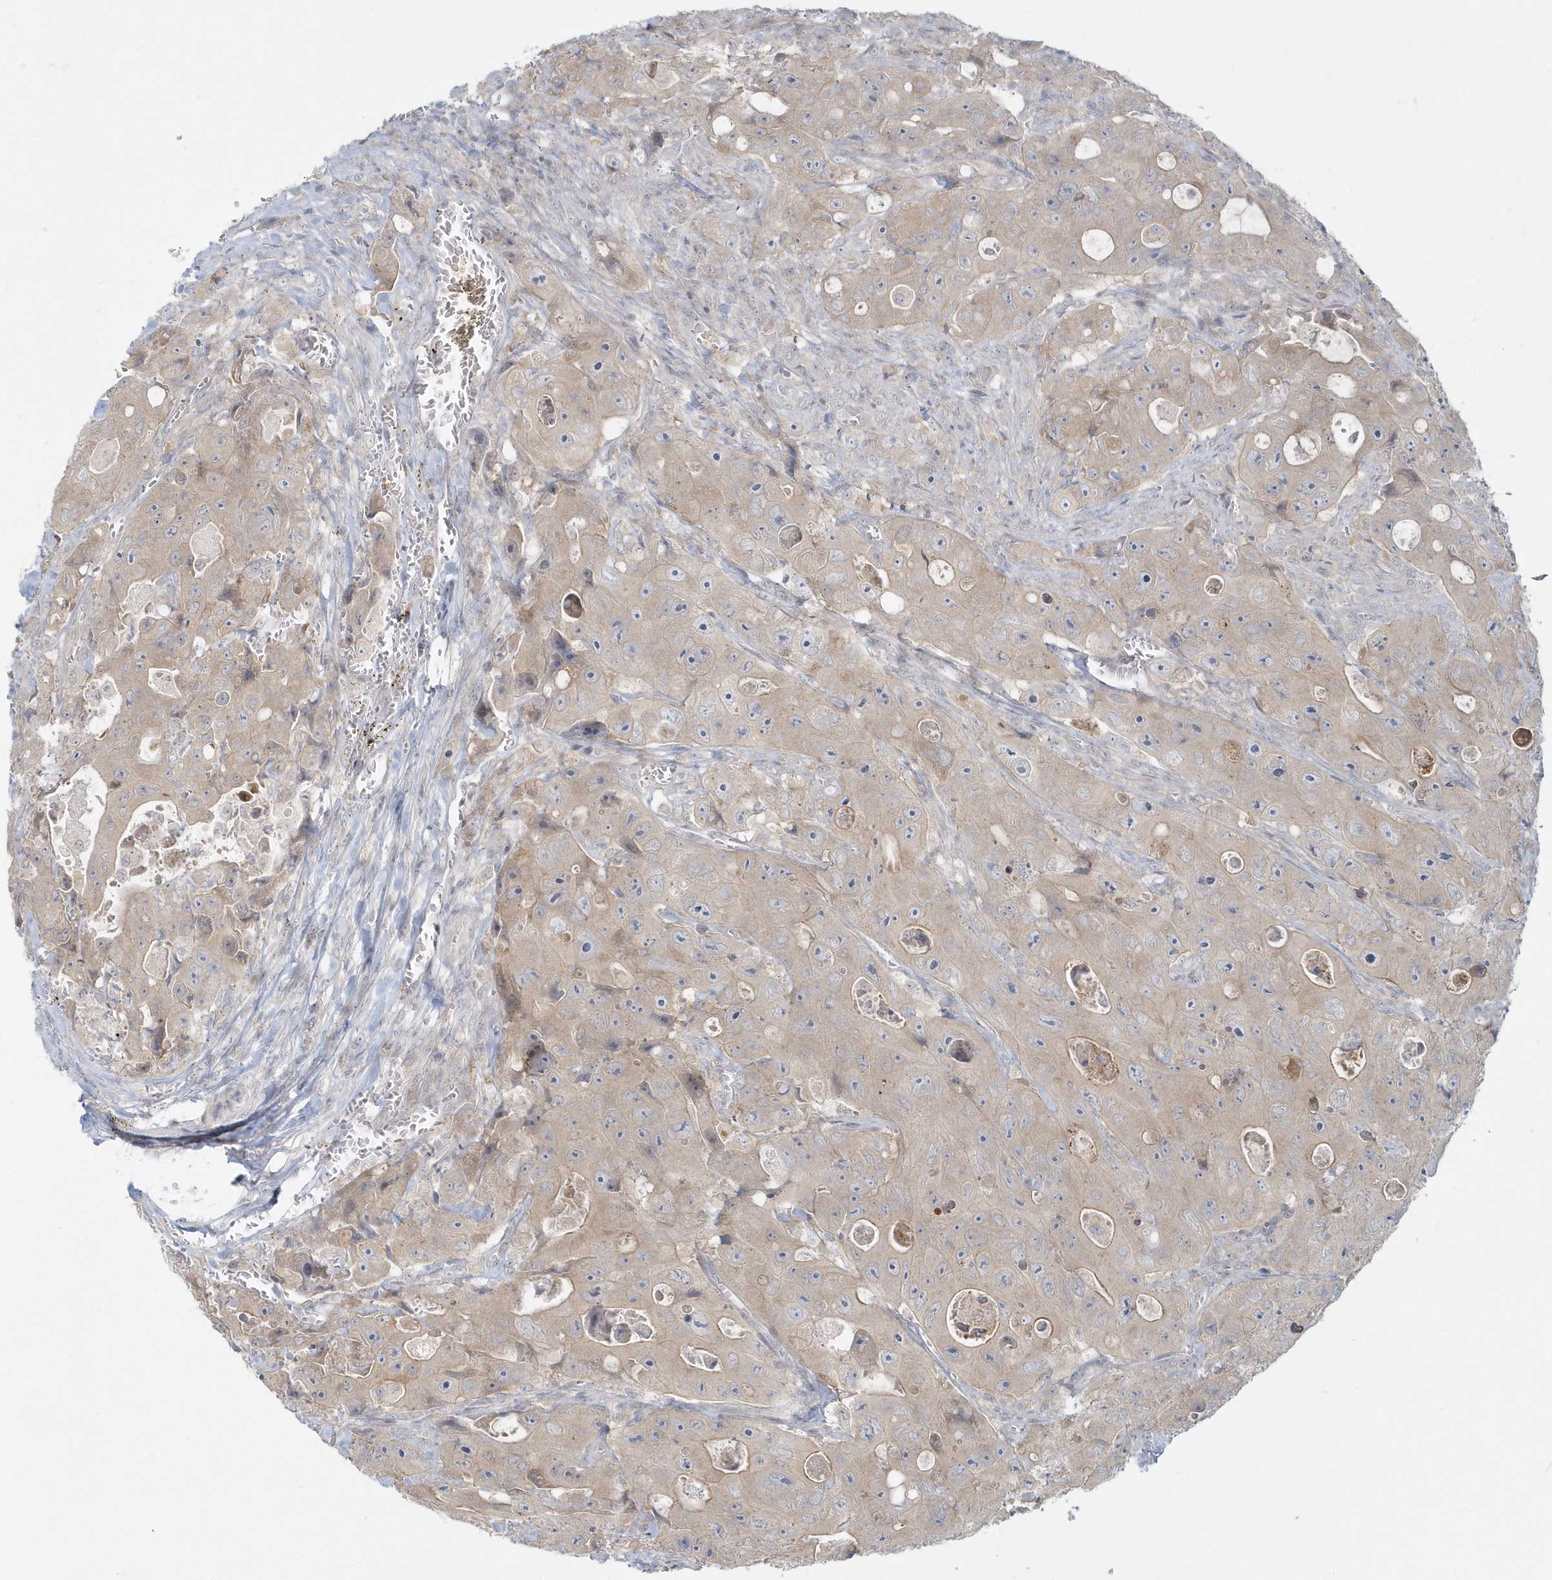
{"staining": {"intensity": "weak", "quantity": "<25%", "location": "cytoplasmic/membranous"}, "tissue": "colorectal cancer", "cell_type": "Tumor cells", "image_type": "cancer", "snomed": [{"axis": "morphology", "description": "Adenocarcinoma, NOS"}, {"axis": "topography", "description": "Colon"}], "caption": "Colorectal cancer stained for a protein using IHC reveals no positivity tumor cells.", "gene": "BLTP3A", "patient": {"sex": "female", "age": 46}}